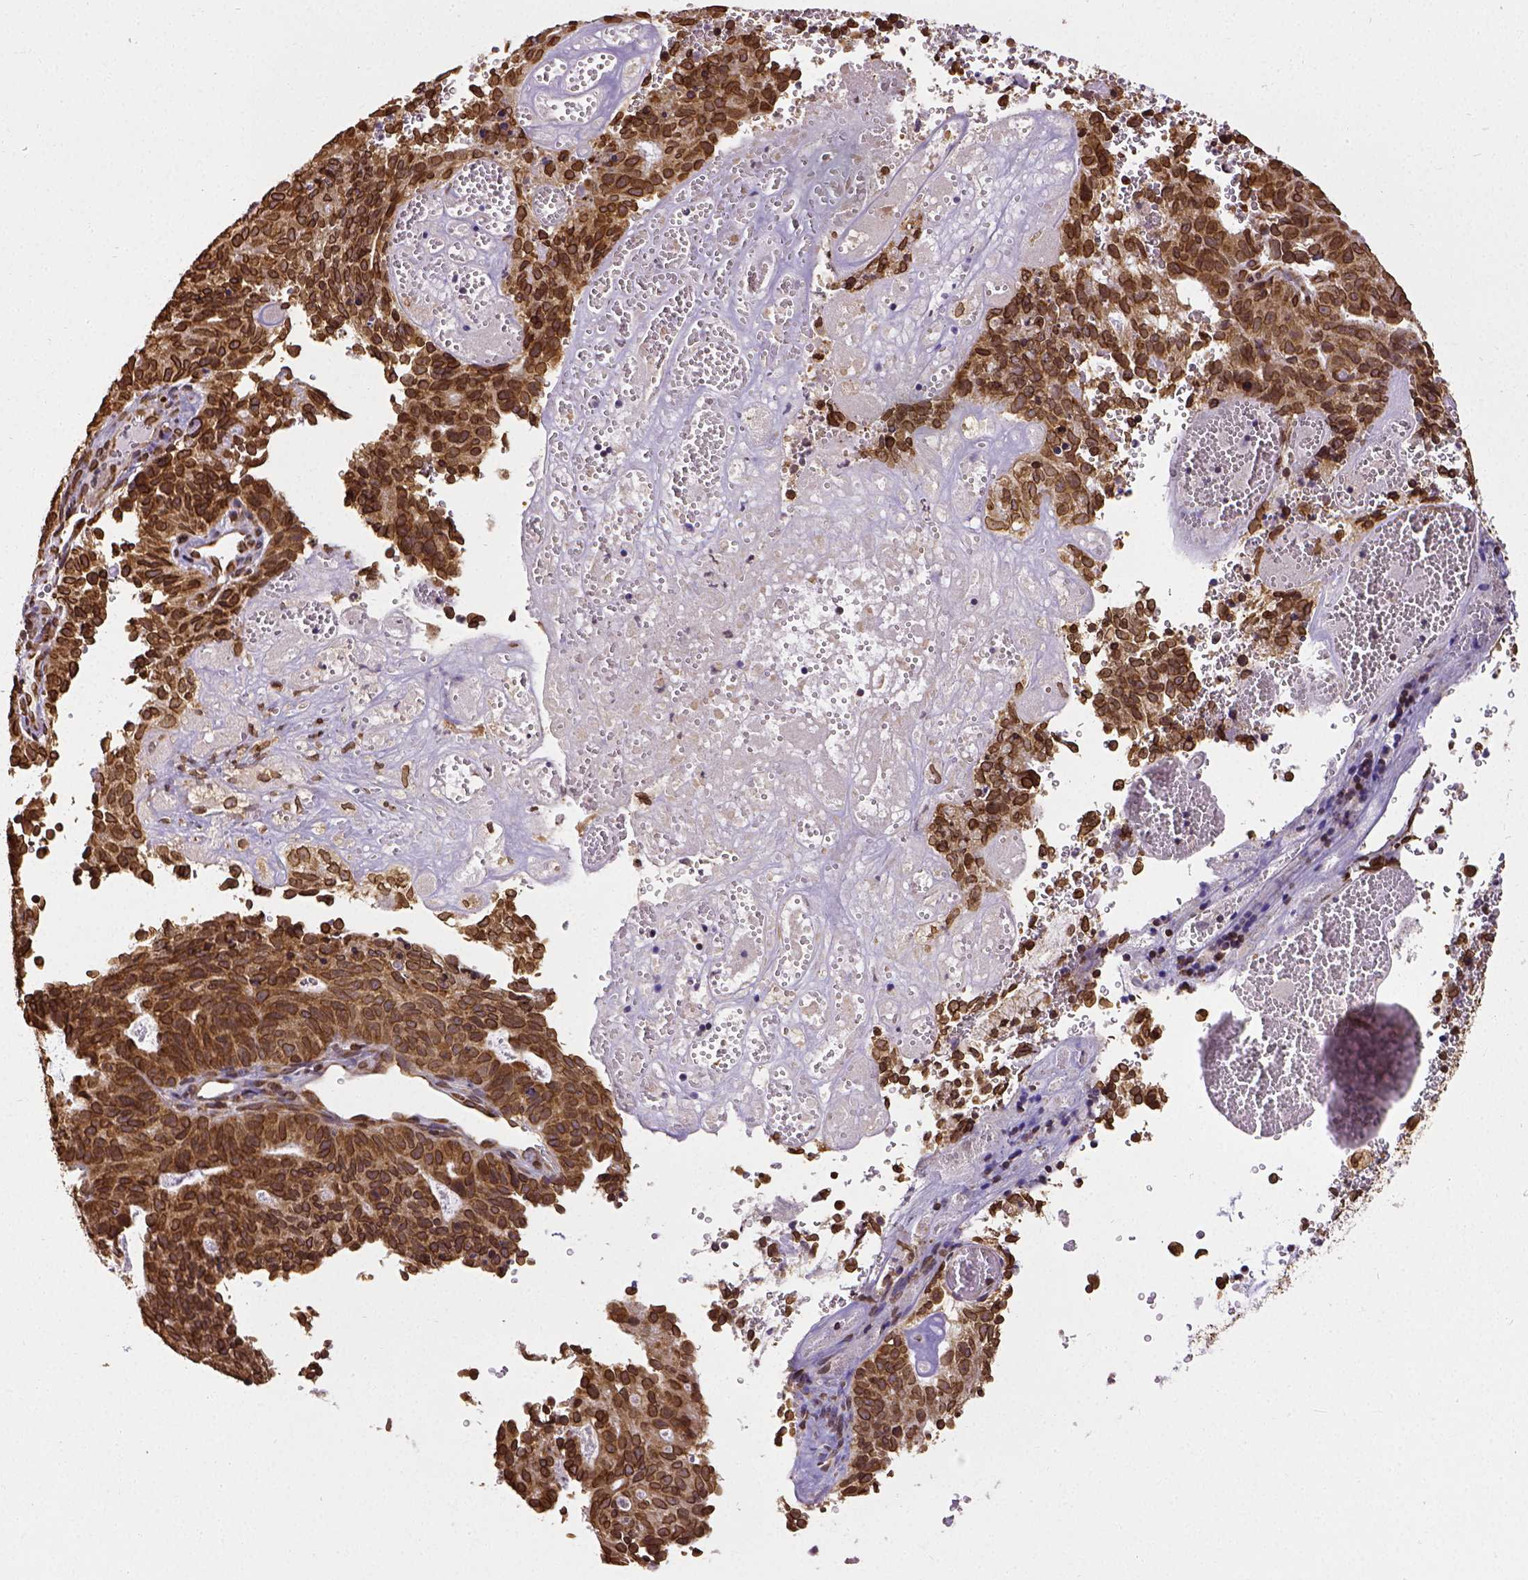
{"staining": {"intensity": "strong", "quantity": ">75%", "location": "cytoplasmic/membranous,nuclear"}, "tissue": "cervical cancer", "cell_type": "Tumor cells", "image_type": "cancer", "snomed": [{"axis": "morphology", "description": "Adenocarcinoma, NOS"}, {"axis": "topography", "description": "Cervix"}], "caption": "Protein staining of cervical adenocarcinoma tissue displays strong cytoplasmic/membranous and nuclear staining in approximately >75% of tumor cells.", "gene": "MTDH", "patient": {"sex": "female", "age": 38}}